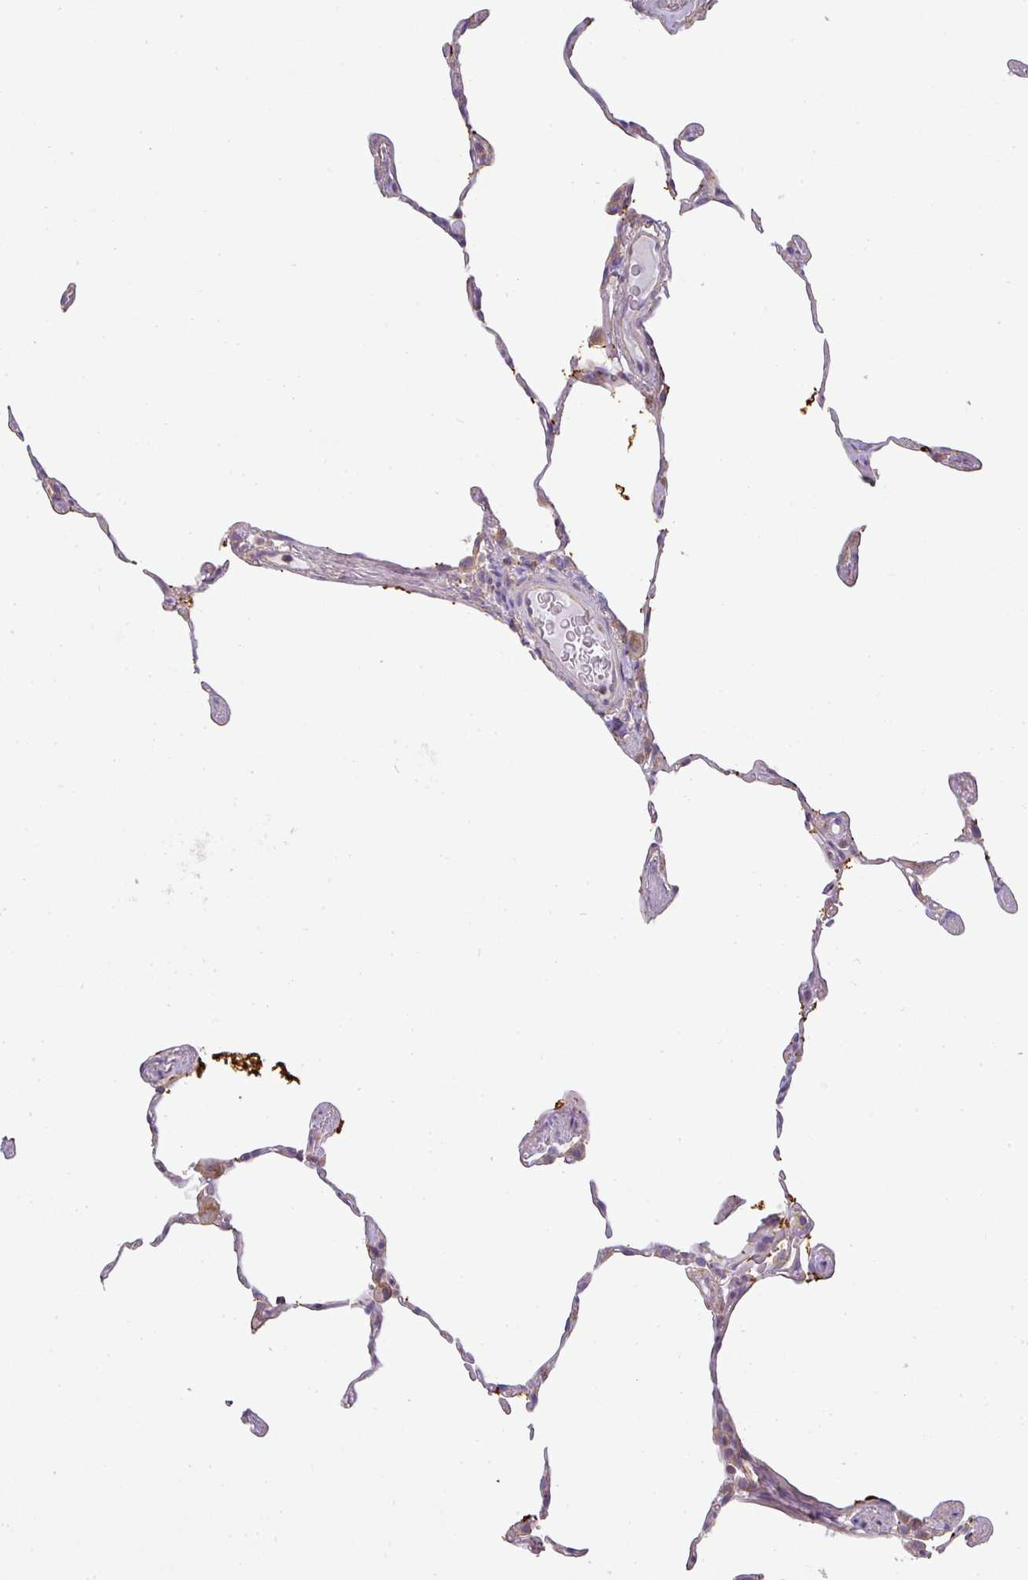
{"staining": {"intensity": "negative", "quantity": "none", "location": "none"}, "tissue": "lung", "cell_type": "Alveolar cells", "image_type": "normal", "snomed": [{"axis": "morphology", "description": "Normal tissue, NOS"}, {"axis": "topography", "description": "Lung"}], "caption": "Immunohistochemistry micrograph of normal lung: human lung stained with DAB demonstrates no significant protein staining in alveolar cells. Brightfield microscopy of immunohistochemistry stained with DAB (brown) and hematoxylin (blue), captured at high magnification.", "gene": "ZNF211", "patient": {"sex": "female", "age": 57}}